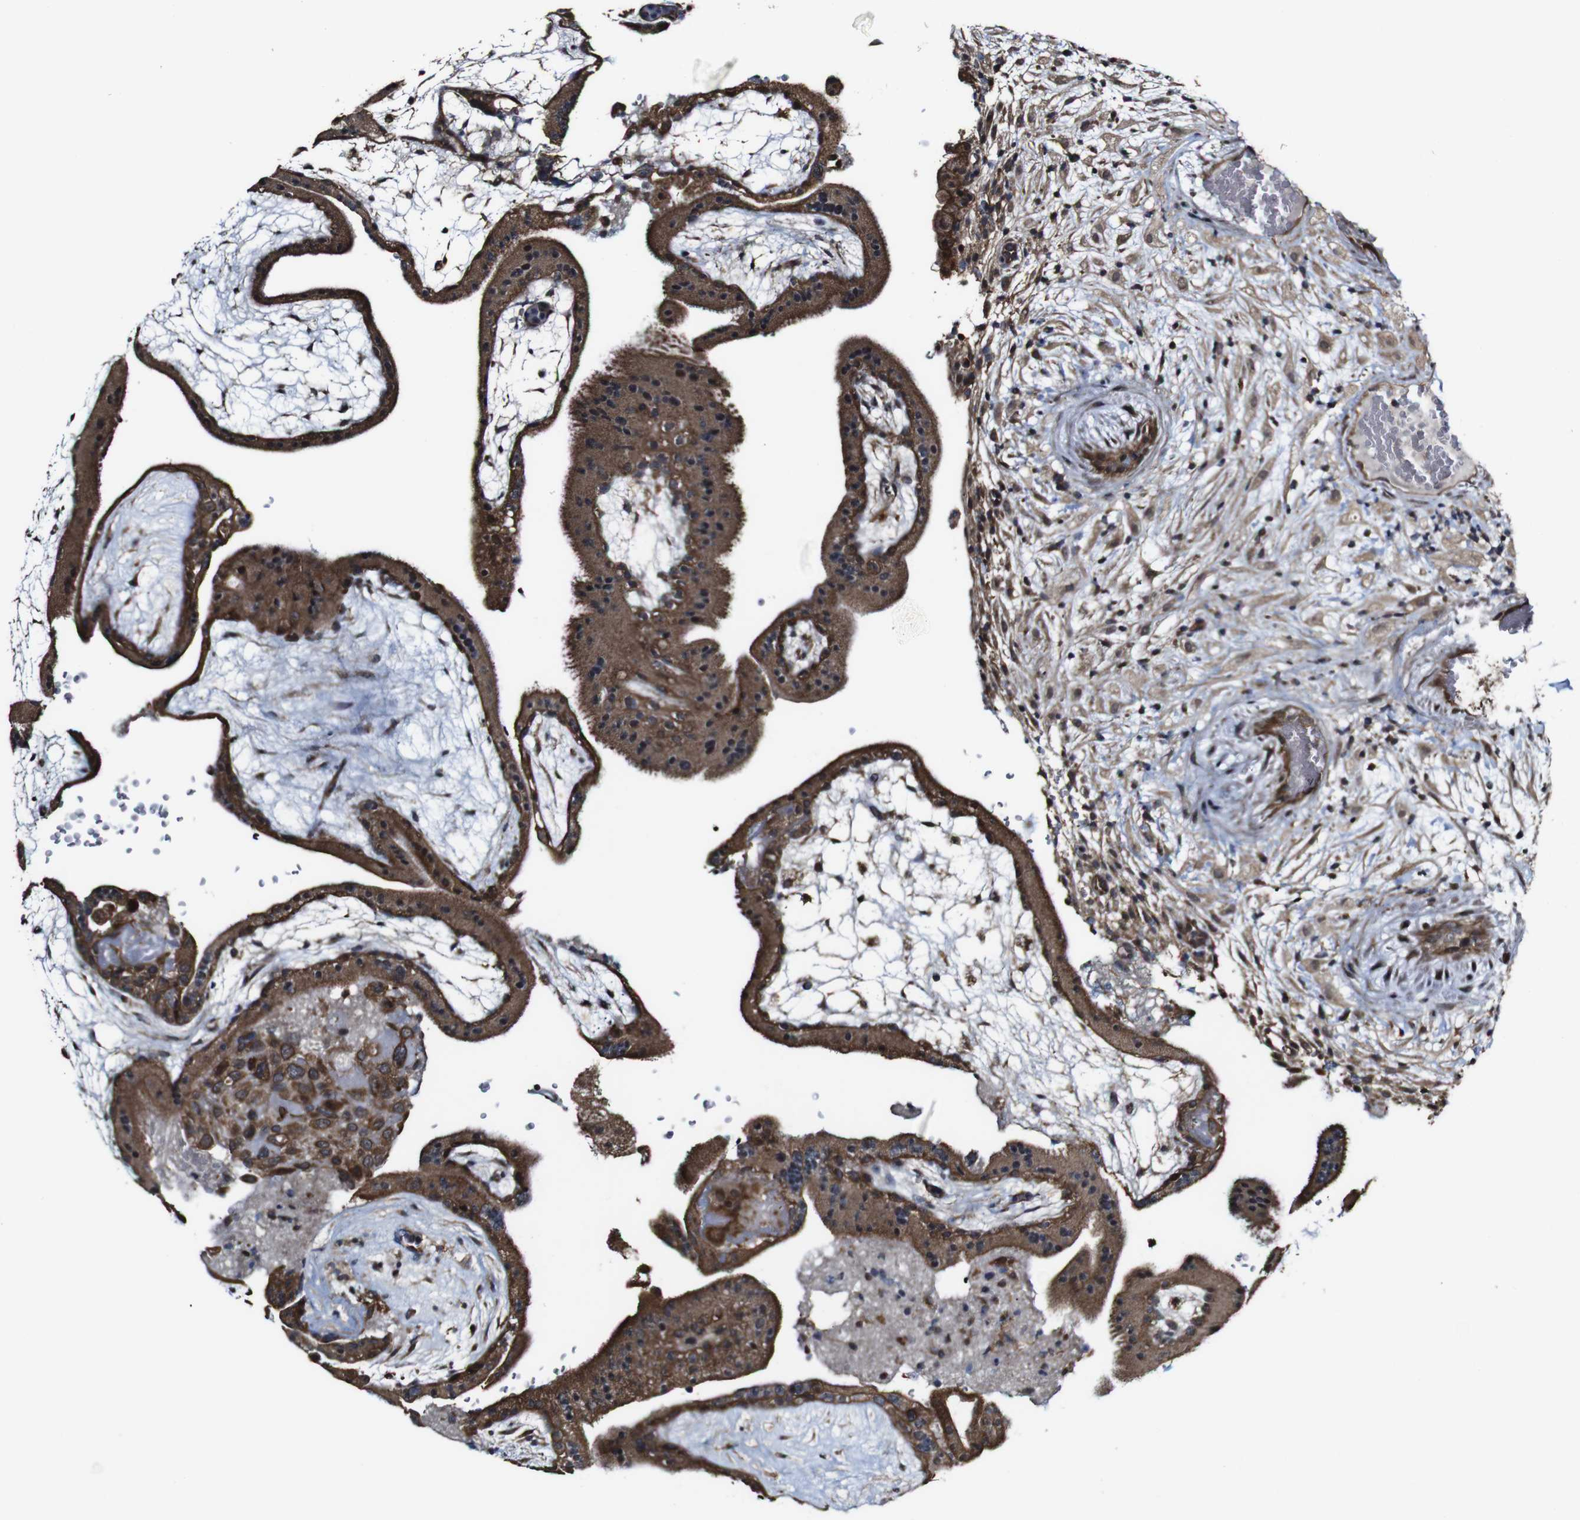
{"staining": {"intensity": "moderate", "quantity": ">75%", "location": "cytoplasmic/membranous"}, "tissue": "placenta", "cell_type": "Decidual cells", "image_type": "normal", "snomed": [{"axis": "morphology", "description": "Normal tissue, NOS"}, {"axis": "topography", "description": "Placenta"}], "caption": "Immunohistochemical staining of unremarkable human placenta demonstrates medium levels of moderate cytoplasmic/membranous positivity in approximately >75% of decidual cells. The staining was performed using DAB (3,3'-diaminobenzidine) to visualize the protein expression in brown, while the nuclei were stained in blue with hematoxylin (Magnification: 20x).", "gene": "BTN3A3", "patient": {"sex": "female", "age": 19}}